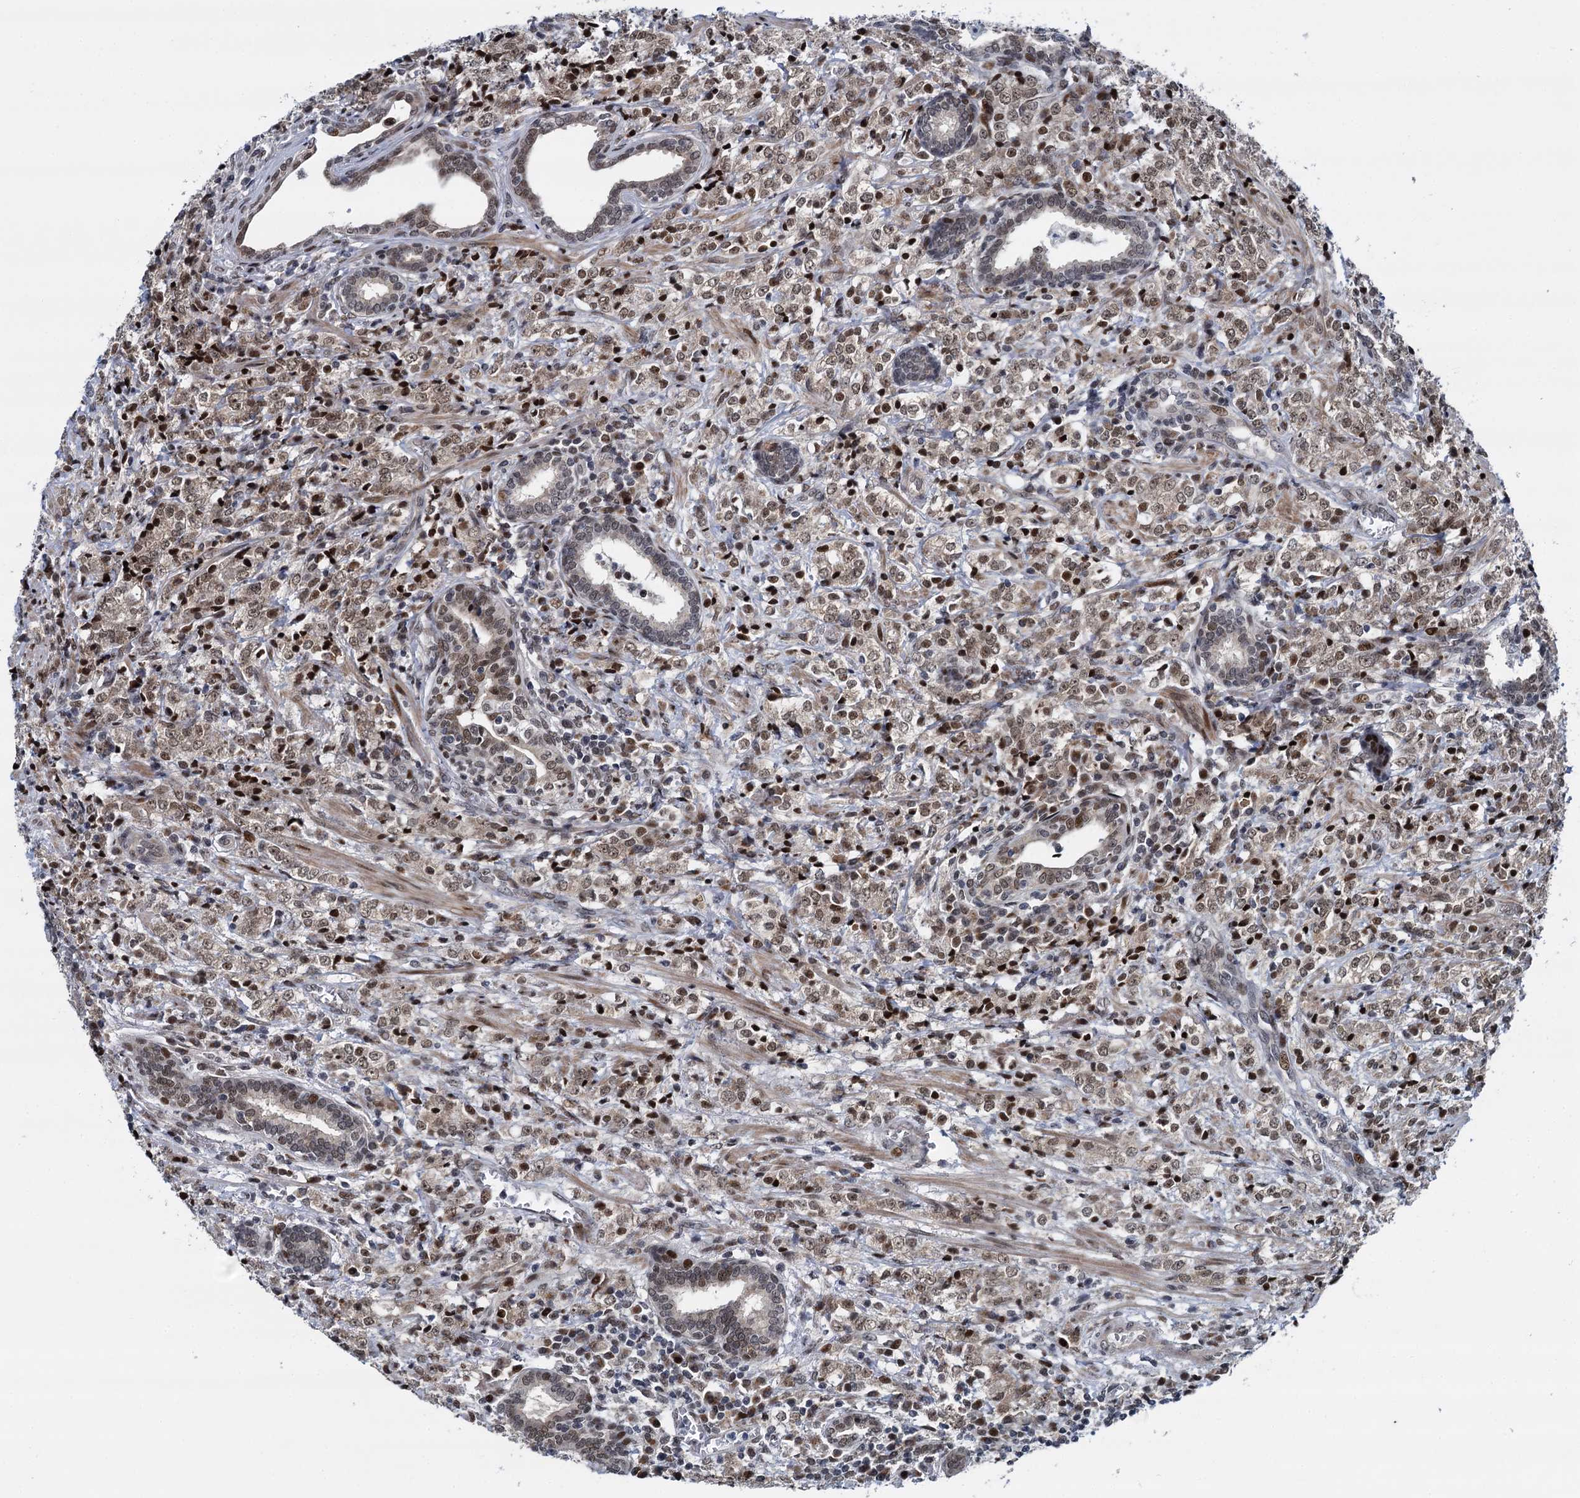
{"staining": {"intensity": "weak", "quantity": ">75%", "location": "nuclear"}, "tissue": "prostate cancer", "cell_type": "Tumor cells", "image_type": "cancer", "snomed": [{"axis": "morphology", "description": "Adenocarcinoma, High grade"}, {"axis": "topography", "description": "Prostate"}], "caption": "Immunohistochemistry (IHC) of human prostate cancer reveals low levels of weak nuclear expression in about >75% of tumor cells. (Stains: DAB in brown, nuclei in blue, Microscopy: brightfield microscopy at high magnification).", "gene": "RUFY2", "patient": {"sex": "male", "age": 69}}